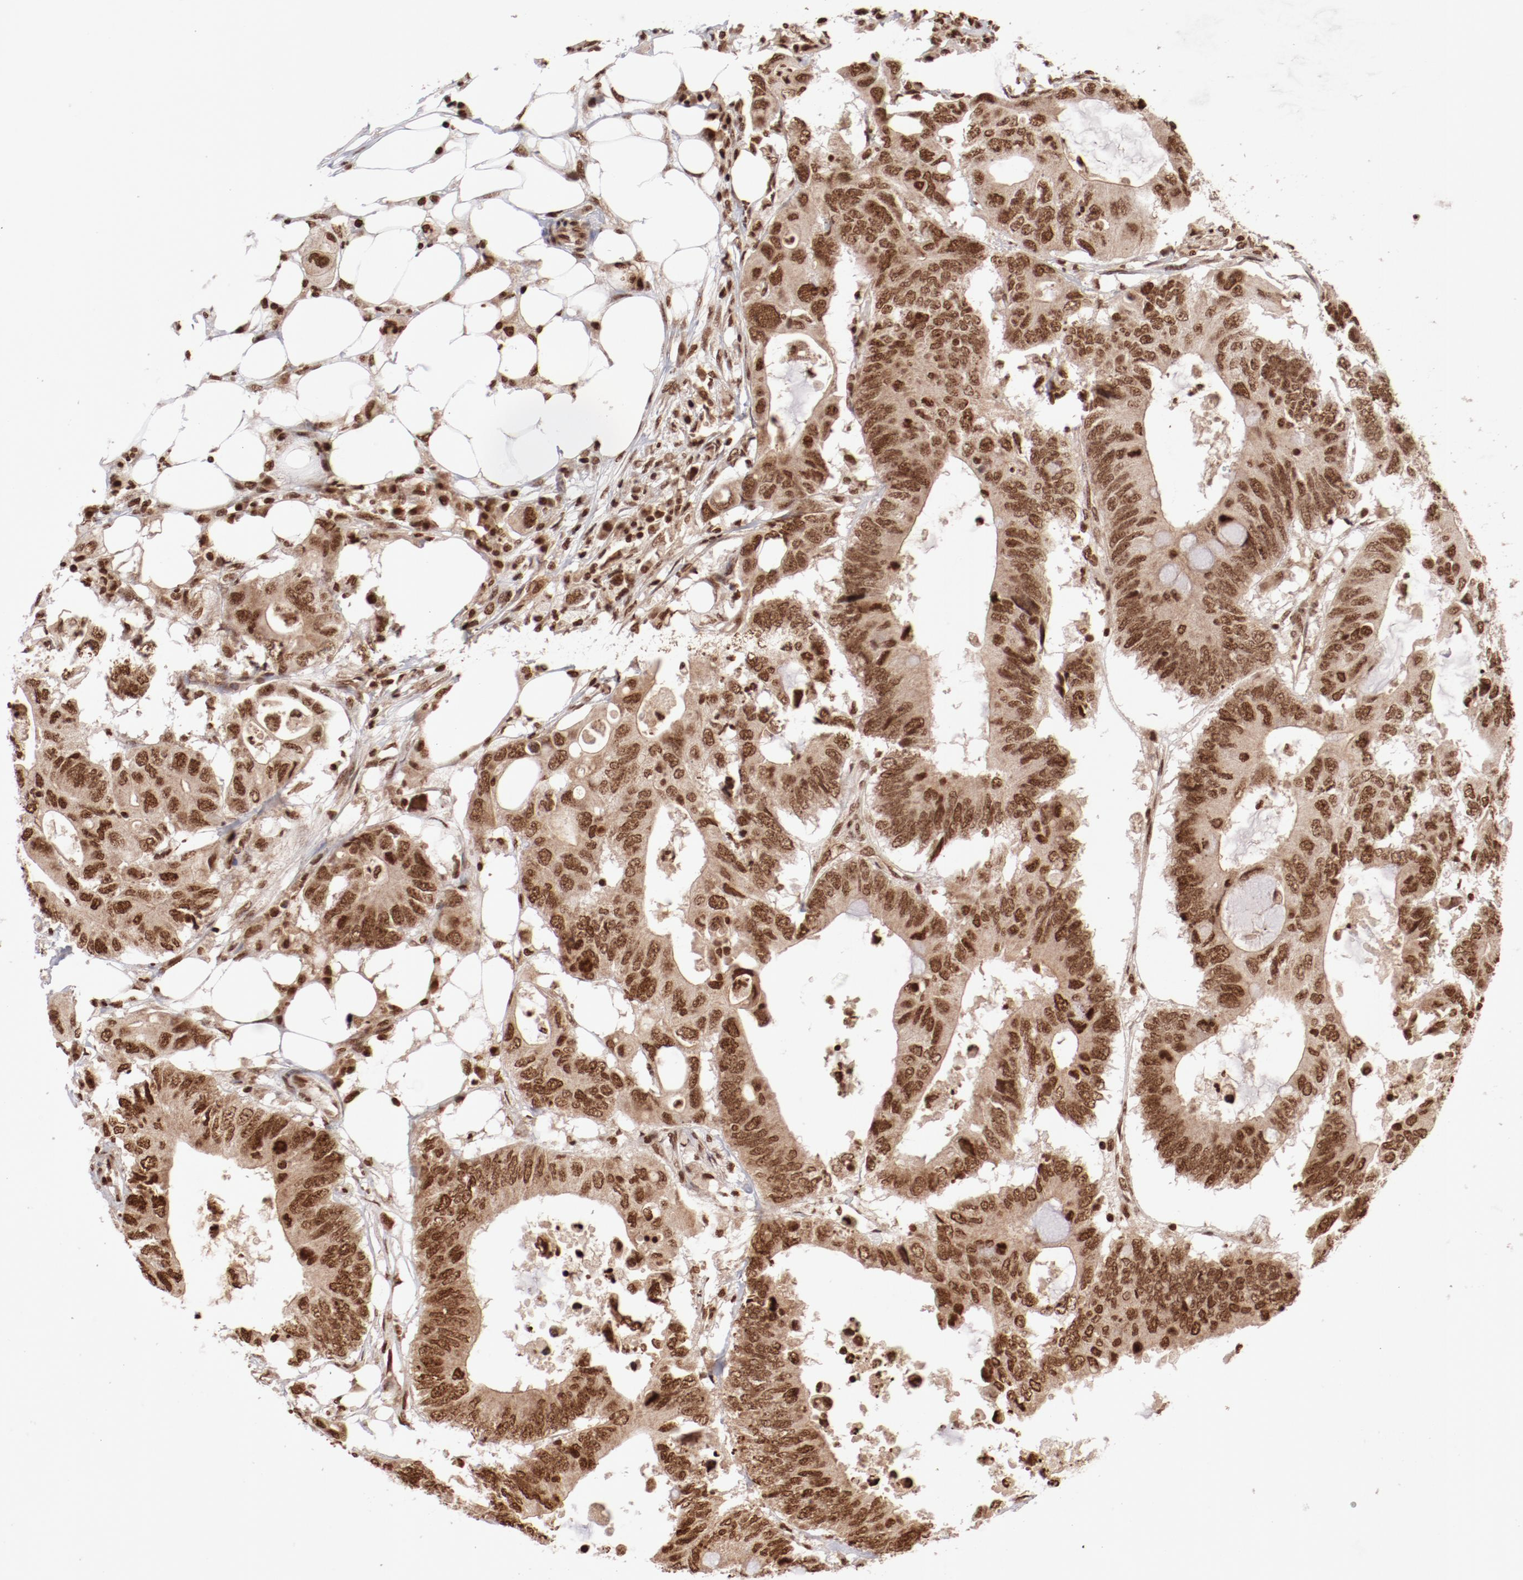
{"staining": {"intensity": "moderate", "quantity": ">75%", "location": "nuclear"}, "tissue": "colorectal cancer", "cell_type": "Tumor cells", "image_type": "cancer", "snomed": [{"axis": "morphology", "description": "Adenocarcinoma, NOS"}, {"axis": "topography", "description": "Colon"}], "caption": "Protein analysis of colorectal adenocarcinoma tissue demonstrates moderate nuclear positivity in about >75% of tumor cells.", "gene": "ABL2", "patient": {"sex": "male", "age": 71}}